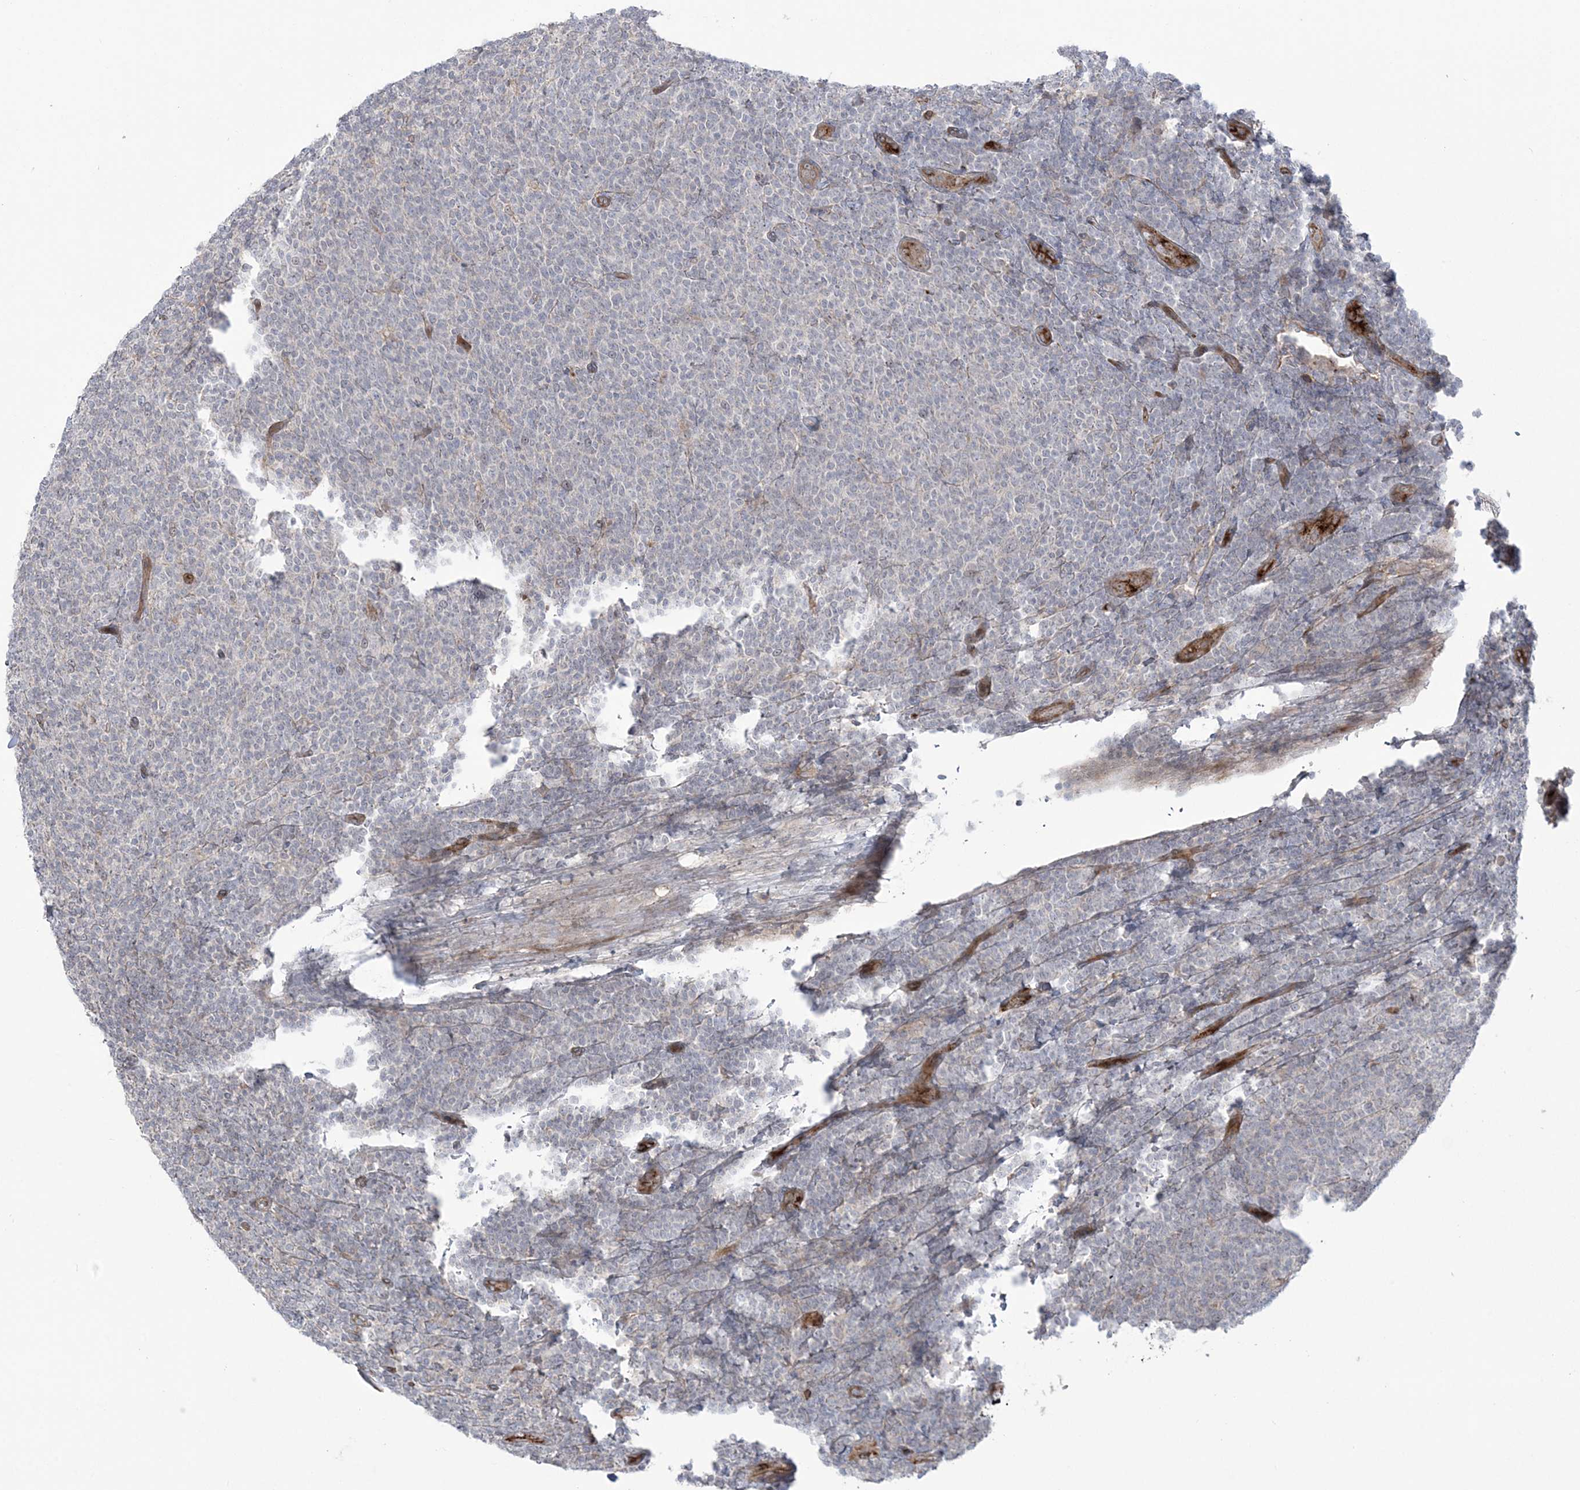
{"staining": {"intensity": "negative", "quantity": "none", "location": "none"}, "tissue": "lymphoma", "cell_type": "Tumor cells", "image_type": "cancer", "snomed": [{"axis": "morphology", "description": "Malignant lymphoma, non-Hodgkin's type, Low grade"}, {"axis": "topography", "description": "Lymph node"}], "caption": "An immunohistochemistry photomicrograph of malignant lymphoma, non-Hodgkin's type (low-grade) is shown. There is no staining in tumor cells of malignant lymphoma, non-Hodgkin's type (low-grade). (DAB (3,3'-diaminobenzidine) IHC, high magnification).", "gene": "NUDT9", "patient": {"sex": "male", "age": 66}}